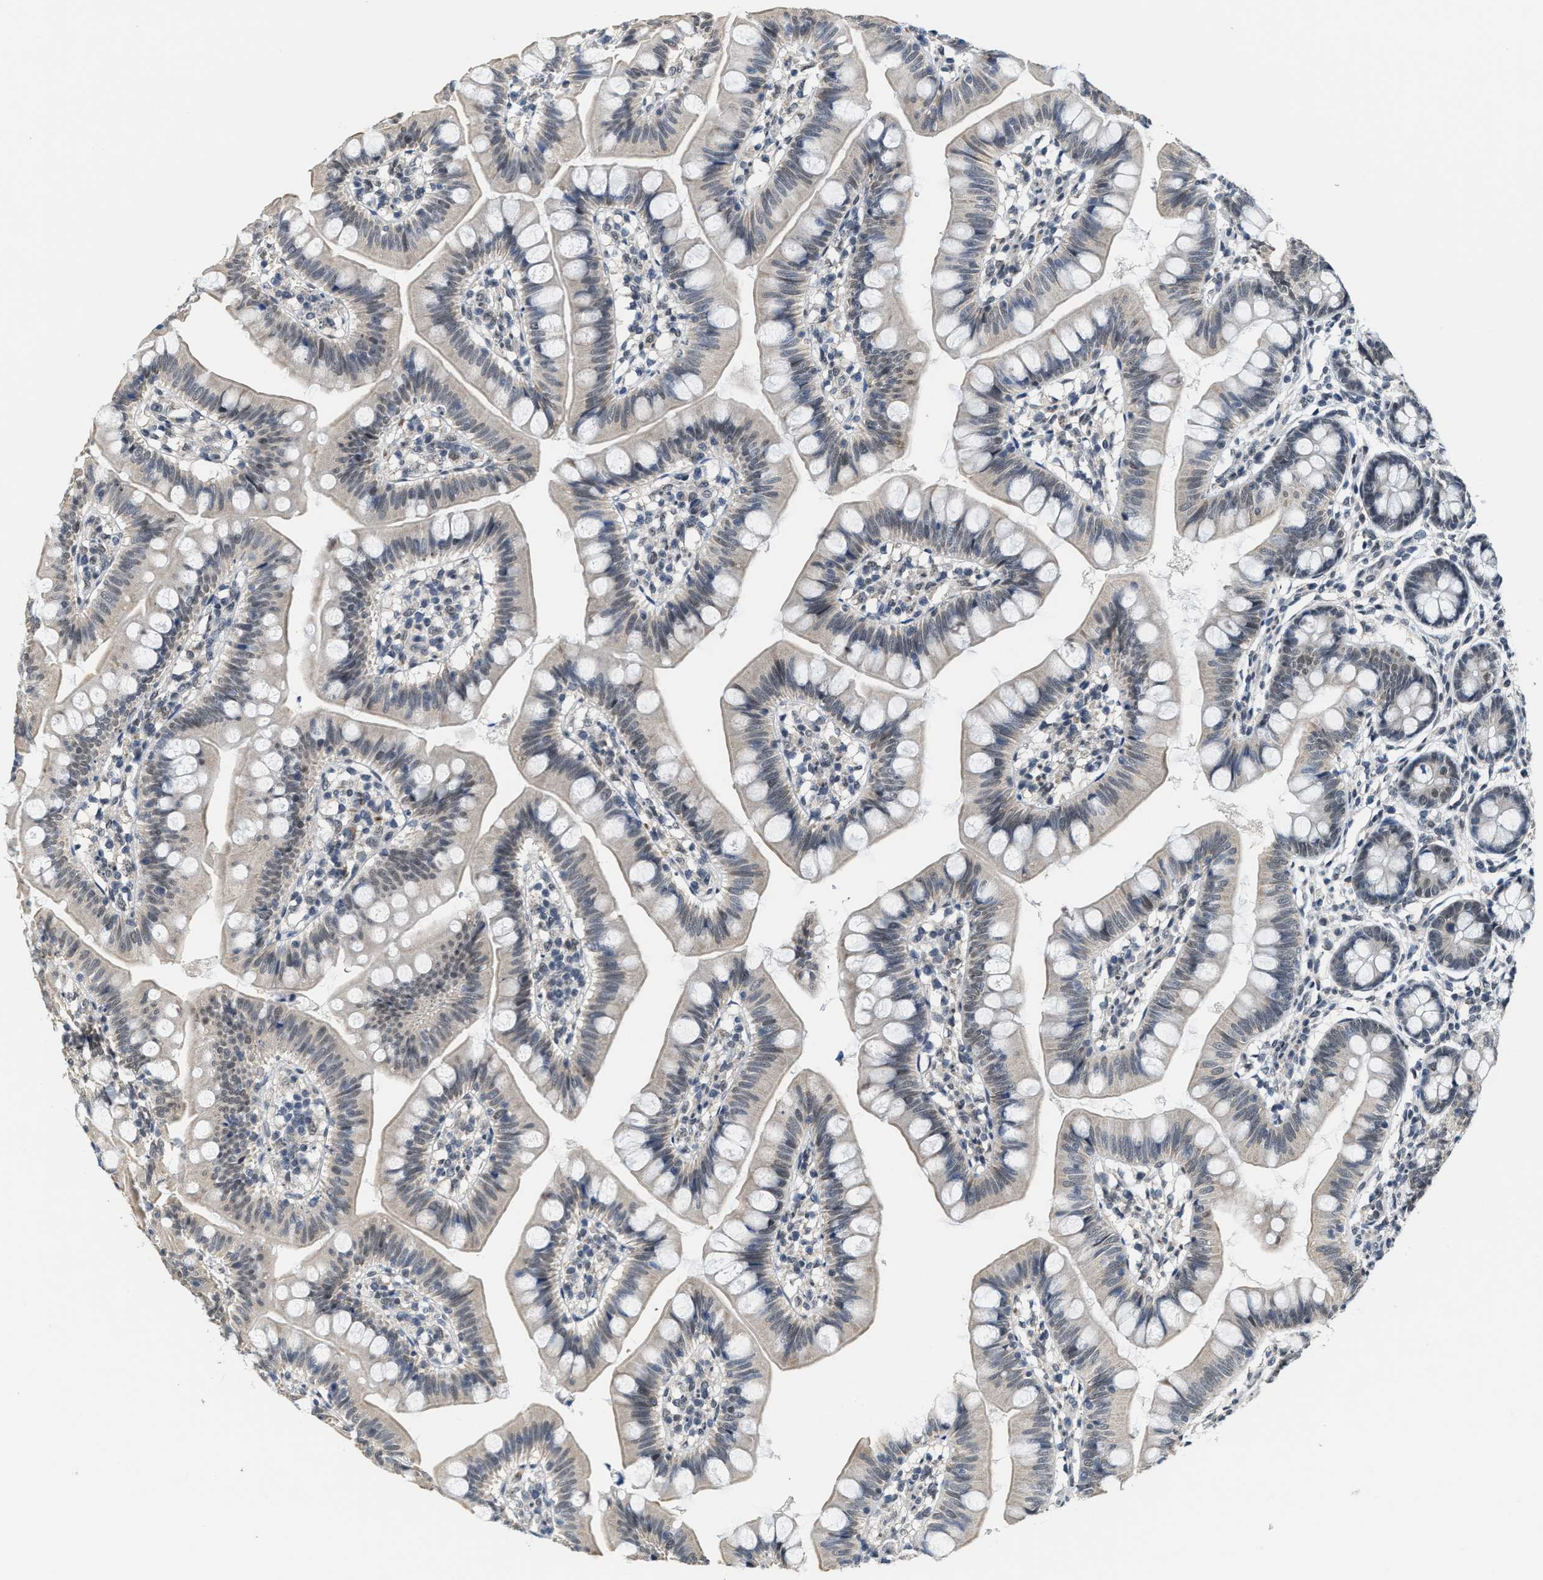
{"staining": {"intensity": "moderate", "quantity": "<25%", "location": "cytoplasmic/membranous,nuclear"}, "tissue": "small intestine", "cell_type": "Glandular cells", "image_type": "normal", "snomed": [{"axis": "morphology", "description": "Normal tissue, NOS"}, {"axis": "topography", "description": "Small intestine"}], "caption": "Normal small intestine shows moderate cytoplasmic/membranous,nuclear staining in approximately <25% of glandular cells.", "gene": "KIF24", "patient": {"sex": "male", "age": 7}}